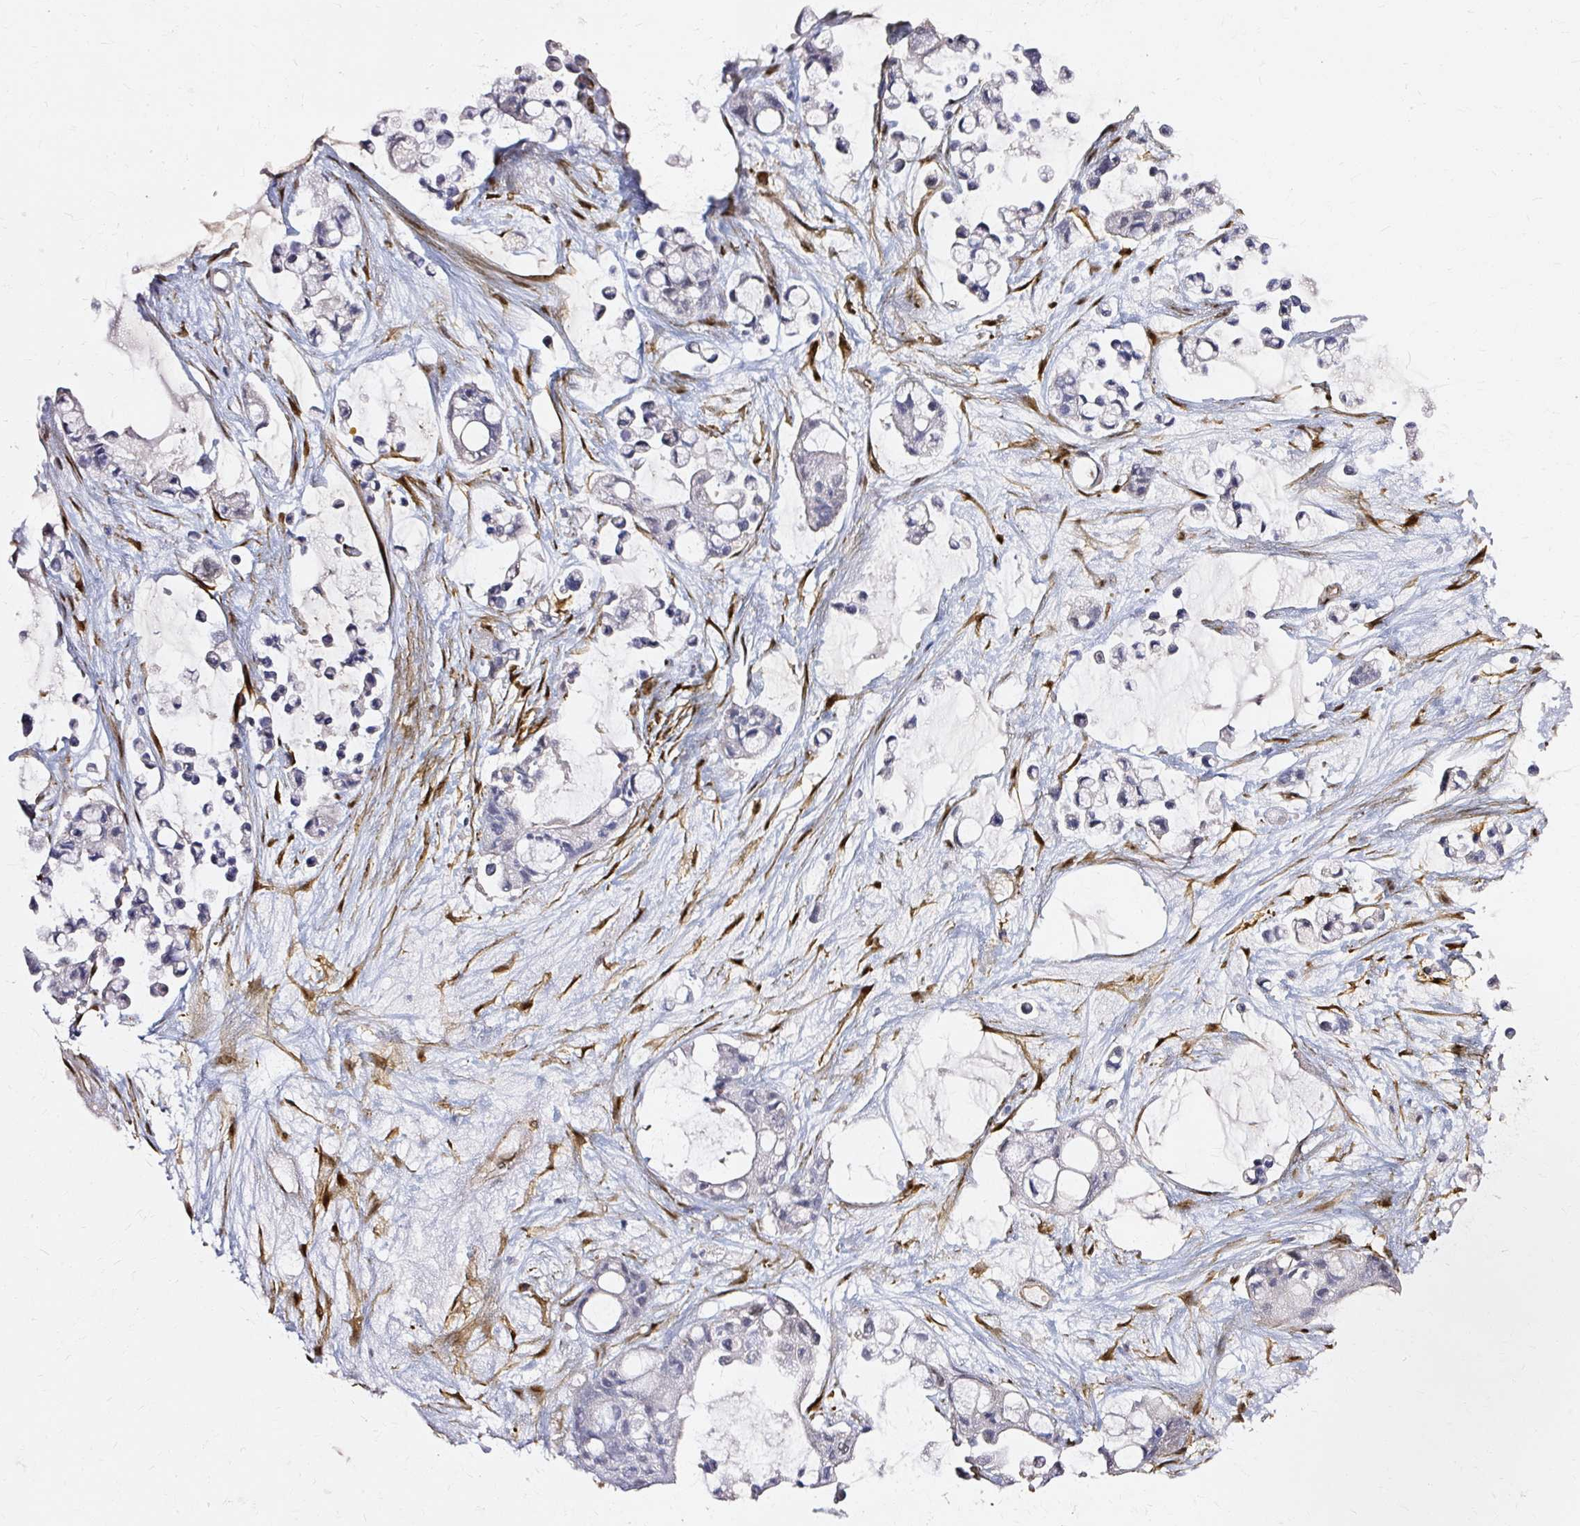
{"staining": {"intensity": "negative", "quantity": "none", "location": "none"}, "tissue": "ovarian cancer", "cell_type": "Tumor cells", "image_type": "cancer", "snomed": [{"axis": "morphology", "description": "Cystadenocarcinoma, mucinous, NOS"}, {"axis": "topography", "description": "Ovary"}], "caption": "High power microscopy histopathology image of an IHC micrograph of ovarian cancer (mucinous cystadenocarcinoma), revealing no significant expression in tumor cells.", "gene": "CNN3", "patient": {"sex": "female", "age": 63}}